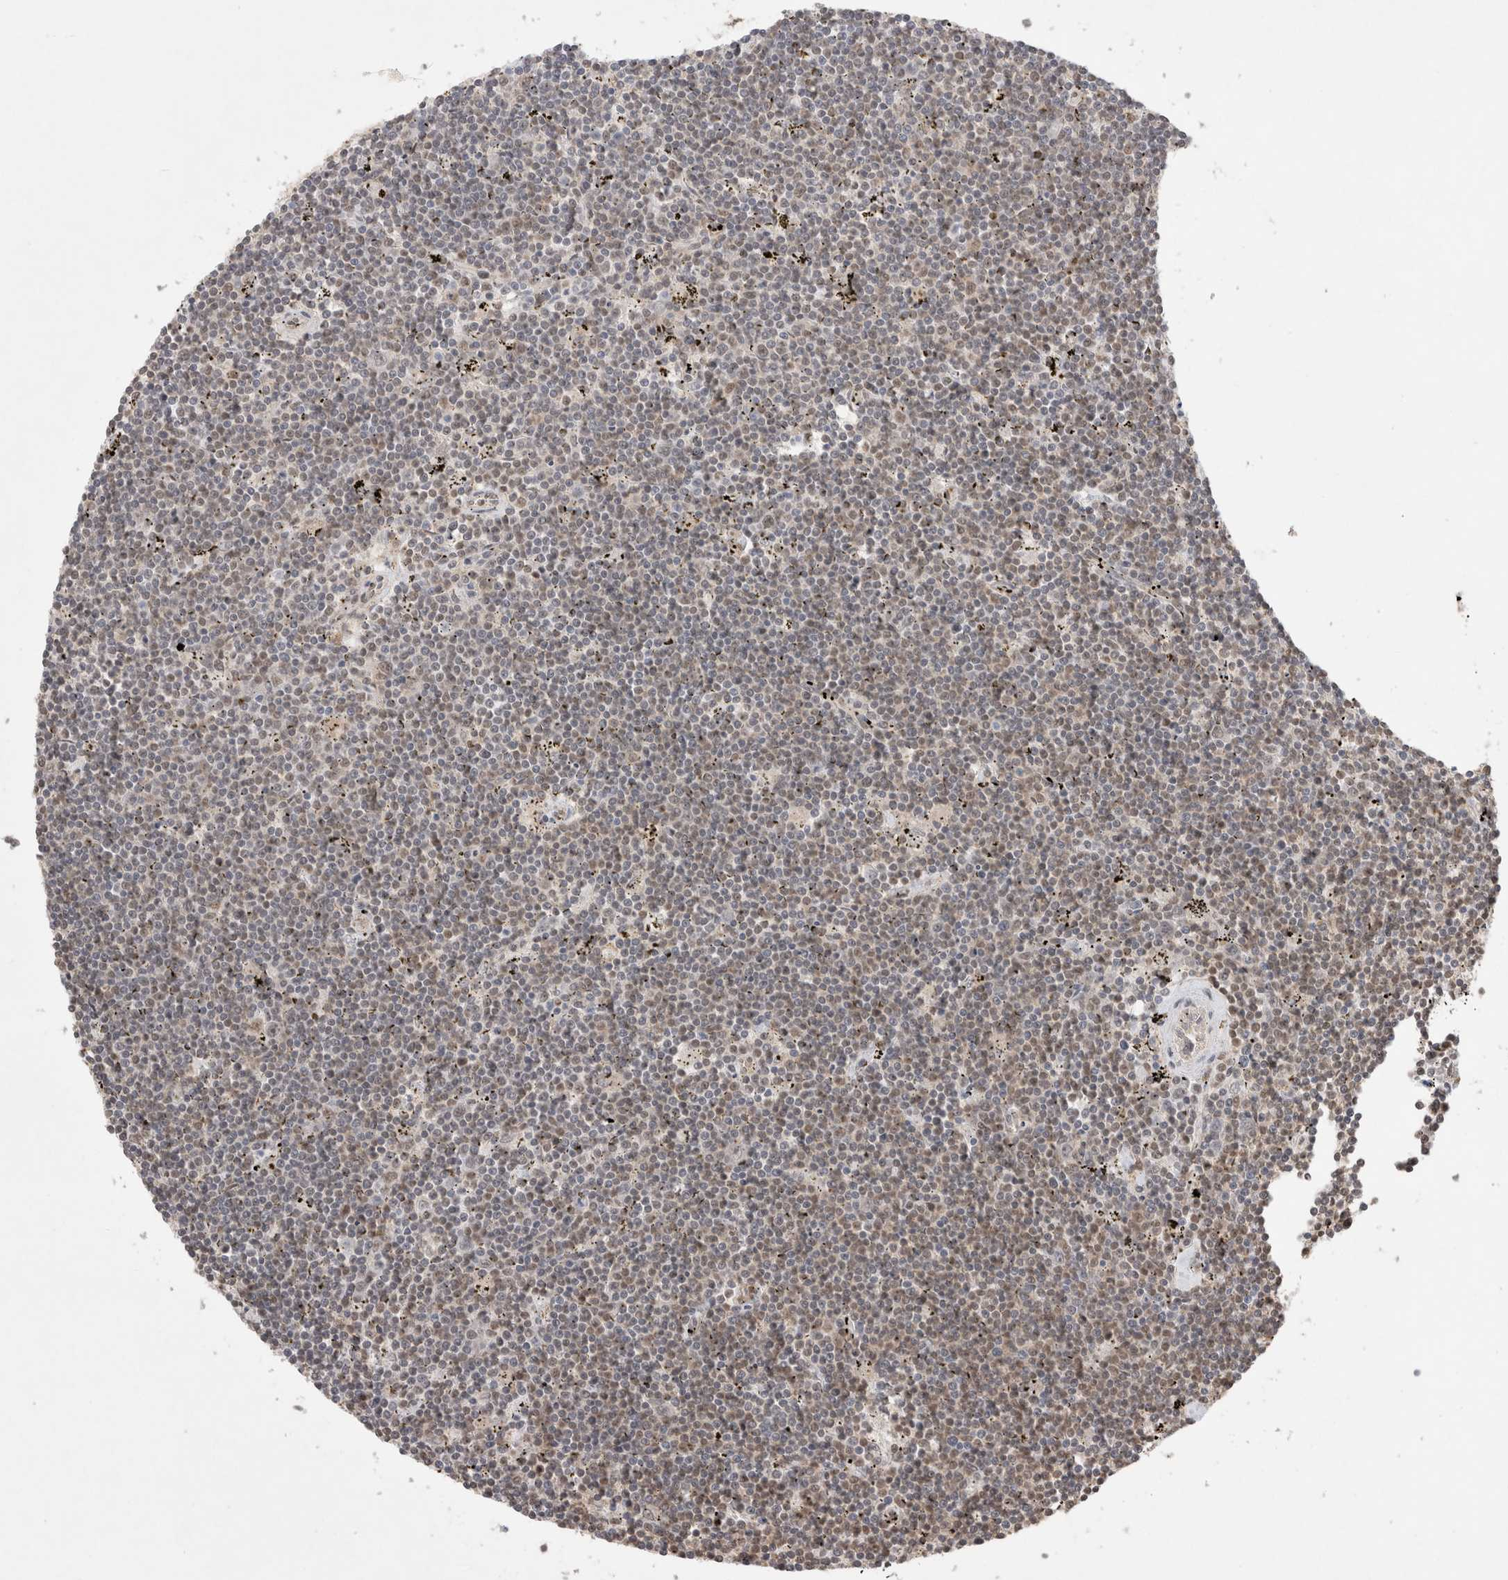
{"staining": {"intensity": "negative", "quantity": "none", "location": "none"}, "tissue": "lymphoma", "cell_type": "Tumor cells", "image_type": "cancer", "snomed": [{"axis": "morphology", "description": "Malignant lymphoma, non-Hodgkin's type, Low grade"}, {"axis": "topography", "description": "Spleen"}], "caption": "There is no significant expression in tumor cells of low-grade malignant lymphoma, non-Hodgkin's type.", "gene": "WIPF2", "patient": {"sex": "male", "age": 76}}